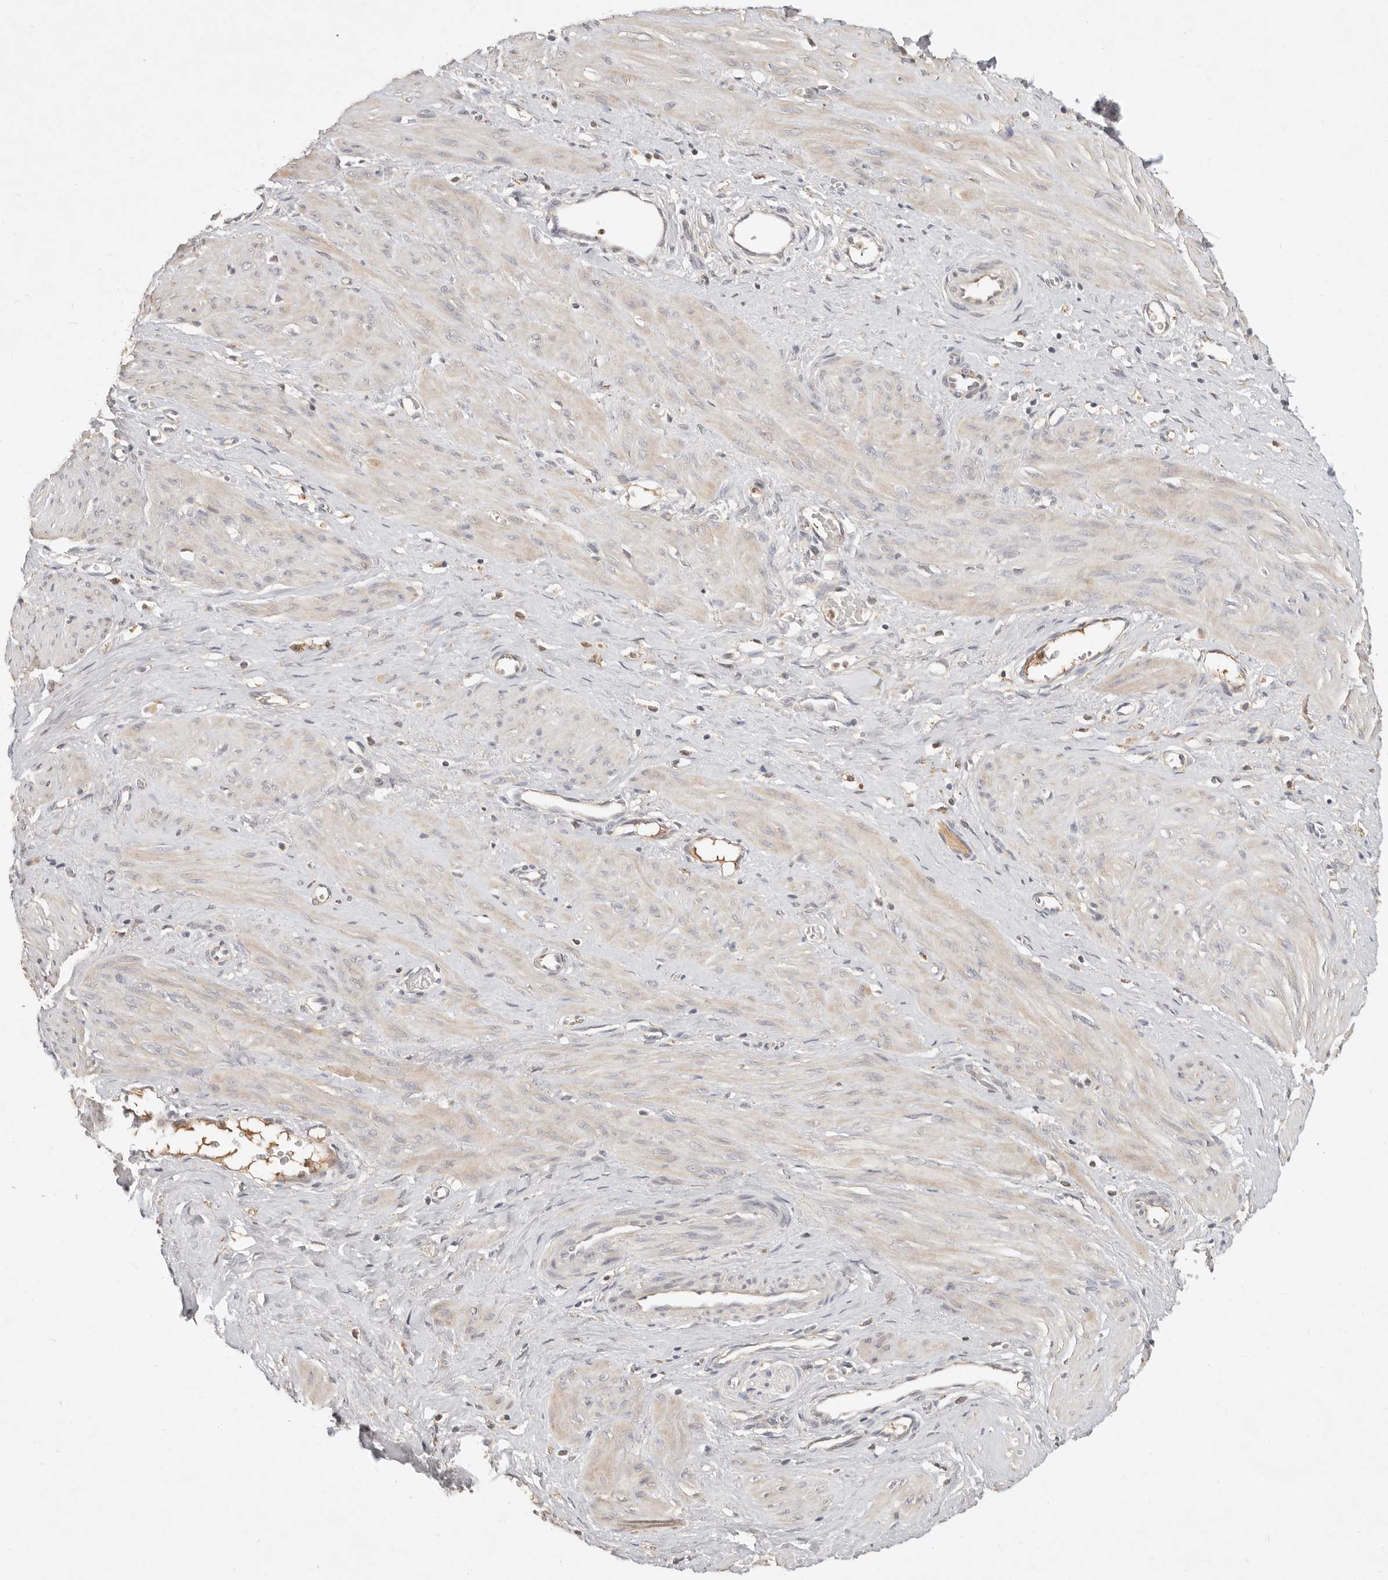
{"staining": {"intensity": "weak", "quantity": "25%-75%", "location": "cytoplasmic/membranous"}, "tissue": "smooth muscle", "cell_type": "Smooth muscle cells", "image_type": "normal", "snomed": [{"axis": "morphology", "description": "Normal tissue, NOS"}, {"axis": "topography", "description": "Endometrium"}], "caption": "The histopathology image reveals immunohistochemical staining of normal smooth muscle. There is weak cytoplasmic/membranous positivity is seen in about 25%-75% of smooth muscle cells.", "gene": "ARHGEF10L", "patient": {"sex": "female", "age": 33}}